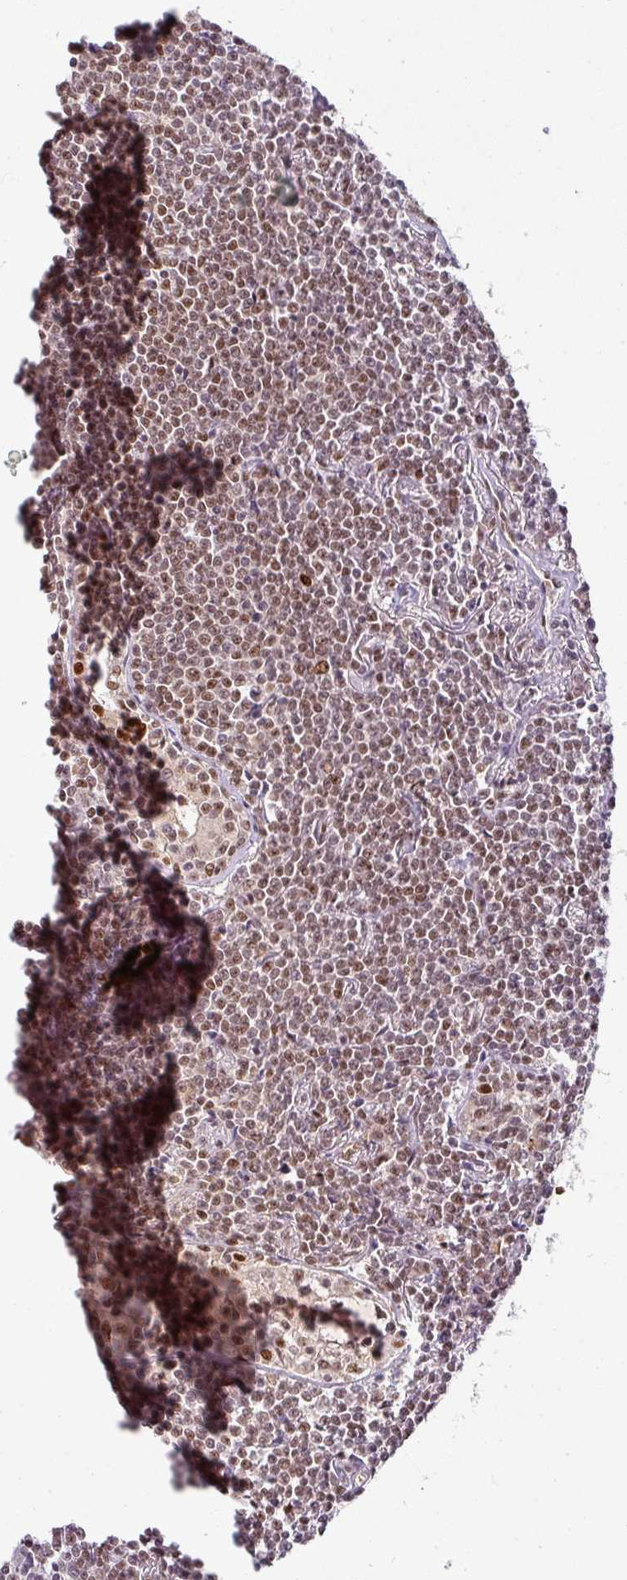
{"staining": {"intensity": "weak", "quantity": "25%-75%", "location": "nuclear"}, "tissue": "lymphoma", "cell_type": "Tumor cells", "image_type": "cancer", "snomed": [{"axis": "morphology", "description": "Malignant lymphoma, non-Hodgkin's type, Low grade"}, {"axis": "topography", "description": "Lung"}], "caption": "DAB immunohistochemical staining of low-grade malignant lymphoma, non-Hodgkin's type exhibits weak nuclear protein staining in approximately 25%-75% of tumor cells. The staining is performed using DAB (3,3'-diaminobenzidine) brown chromogen to label protein expression. The nuclei are counter-stained blue using hematoxylin.", "gene": "NEIL1", "patient": {"sex": "female", "age": 71}}